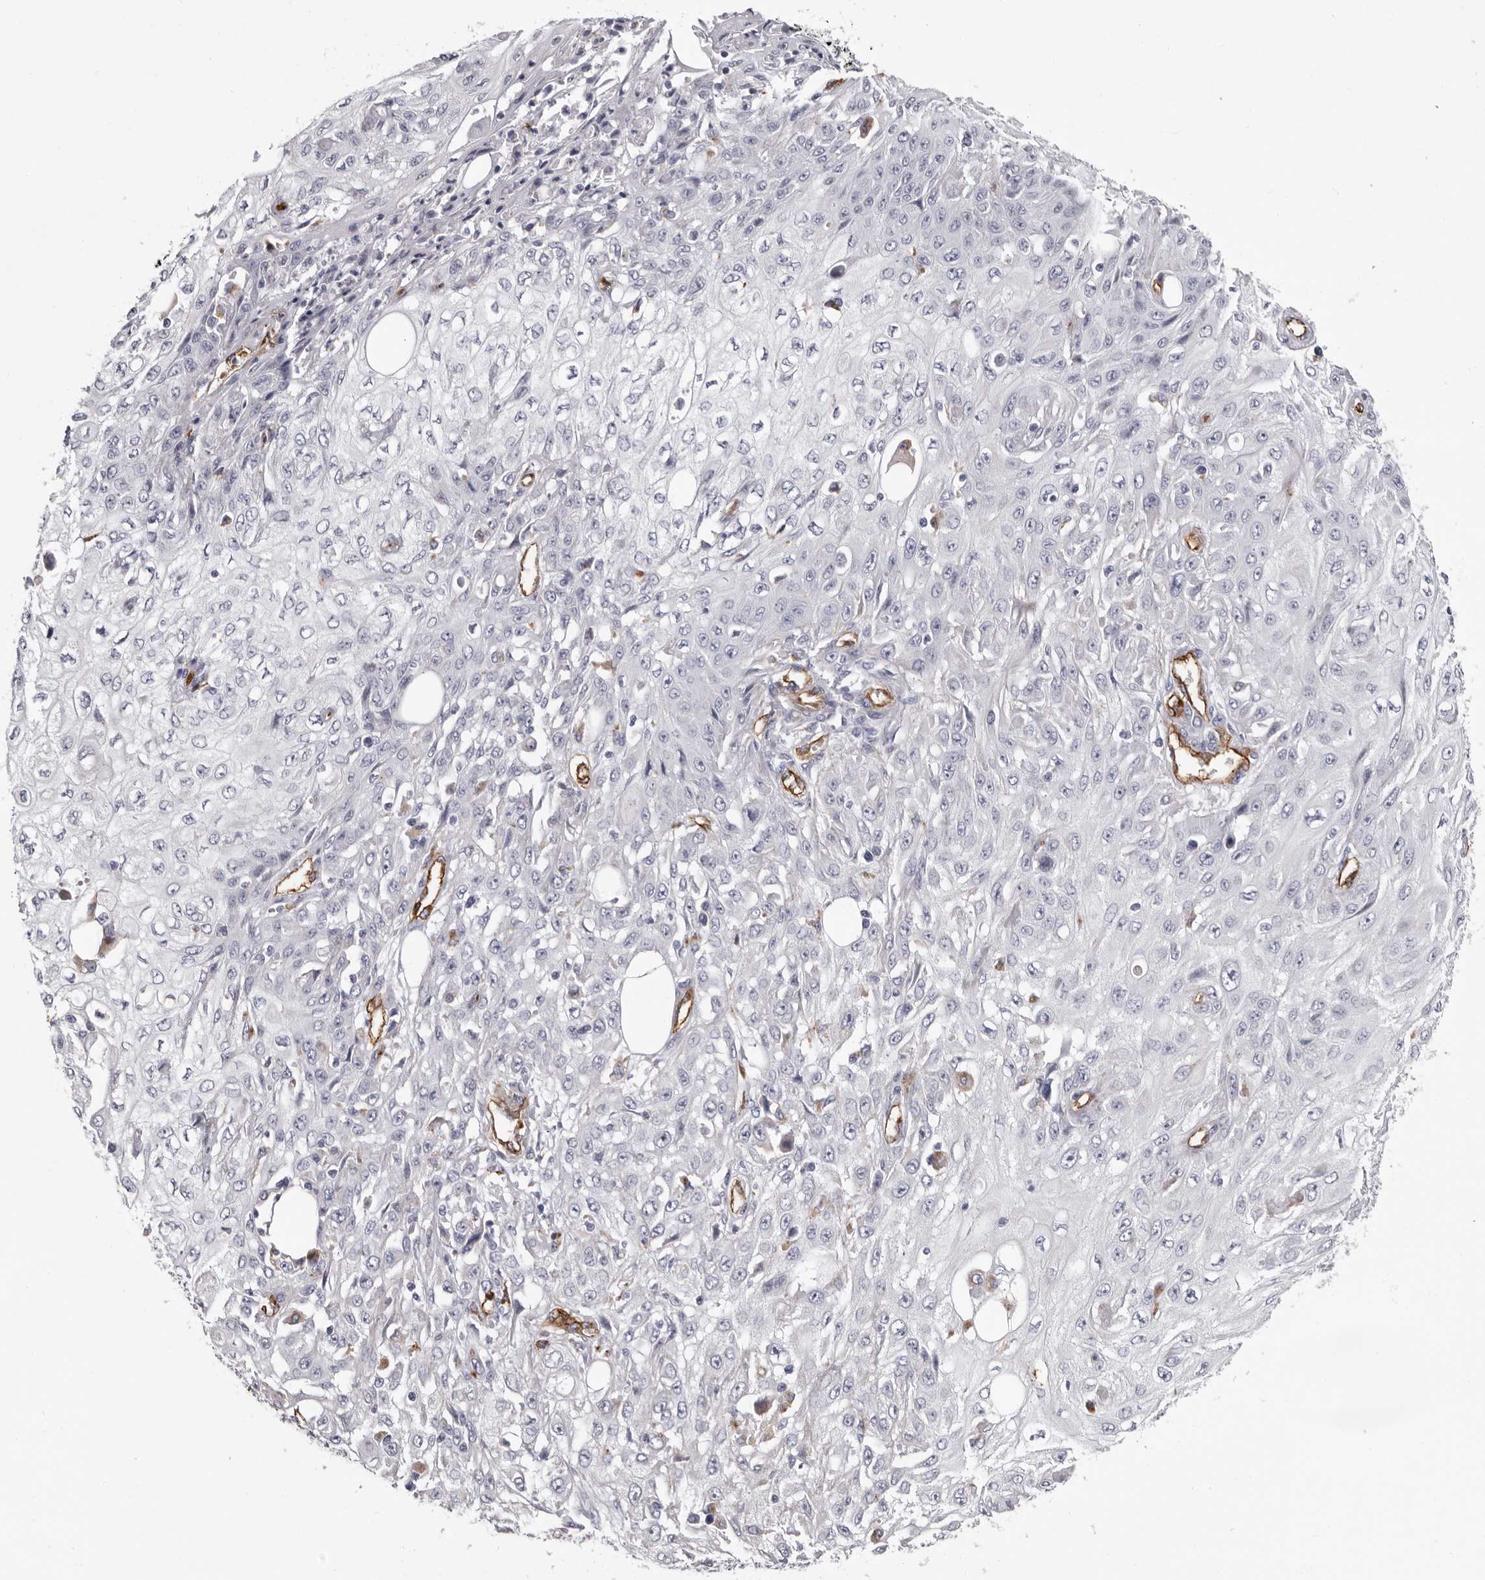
{"staining": {"intensity": "negative", "quantity": "none", "location": "none"}, "tissue": "skin cancer", "cell_type": "Tumor cells", "image_type": "cancer", "snomed": [{"axis": "morphology", "description": "Squamous cell carcinoma, NOS"}, {"axis": "morphology", "description": "Squamous cell carcinoma, metastatic, NOS"}, {"axis": "topography", "description": "Skin"}, {"axis": "topography", "description": "Lymph node"}], "caption": "The micrograph reveals no staining of tumor cells in skin metastatic squamous cell carcinoma.", "gene": "ADGRL4", "patient": {"sex": "male", "age": 75}}